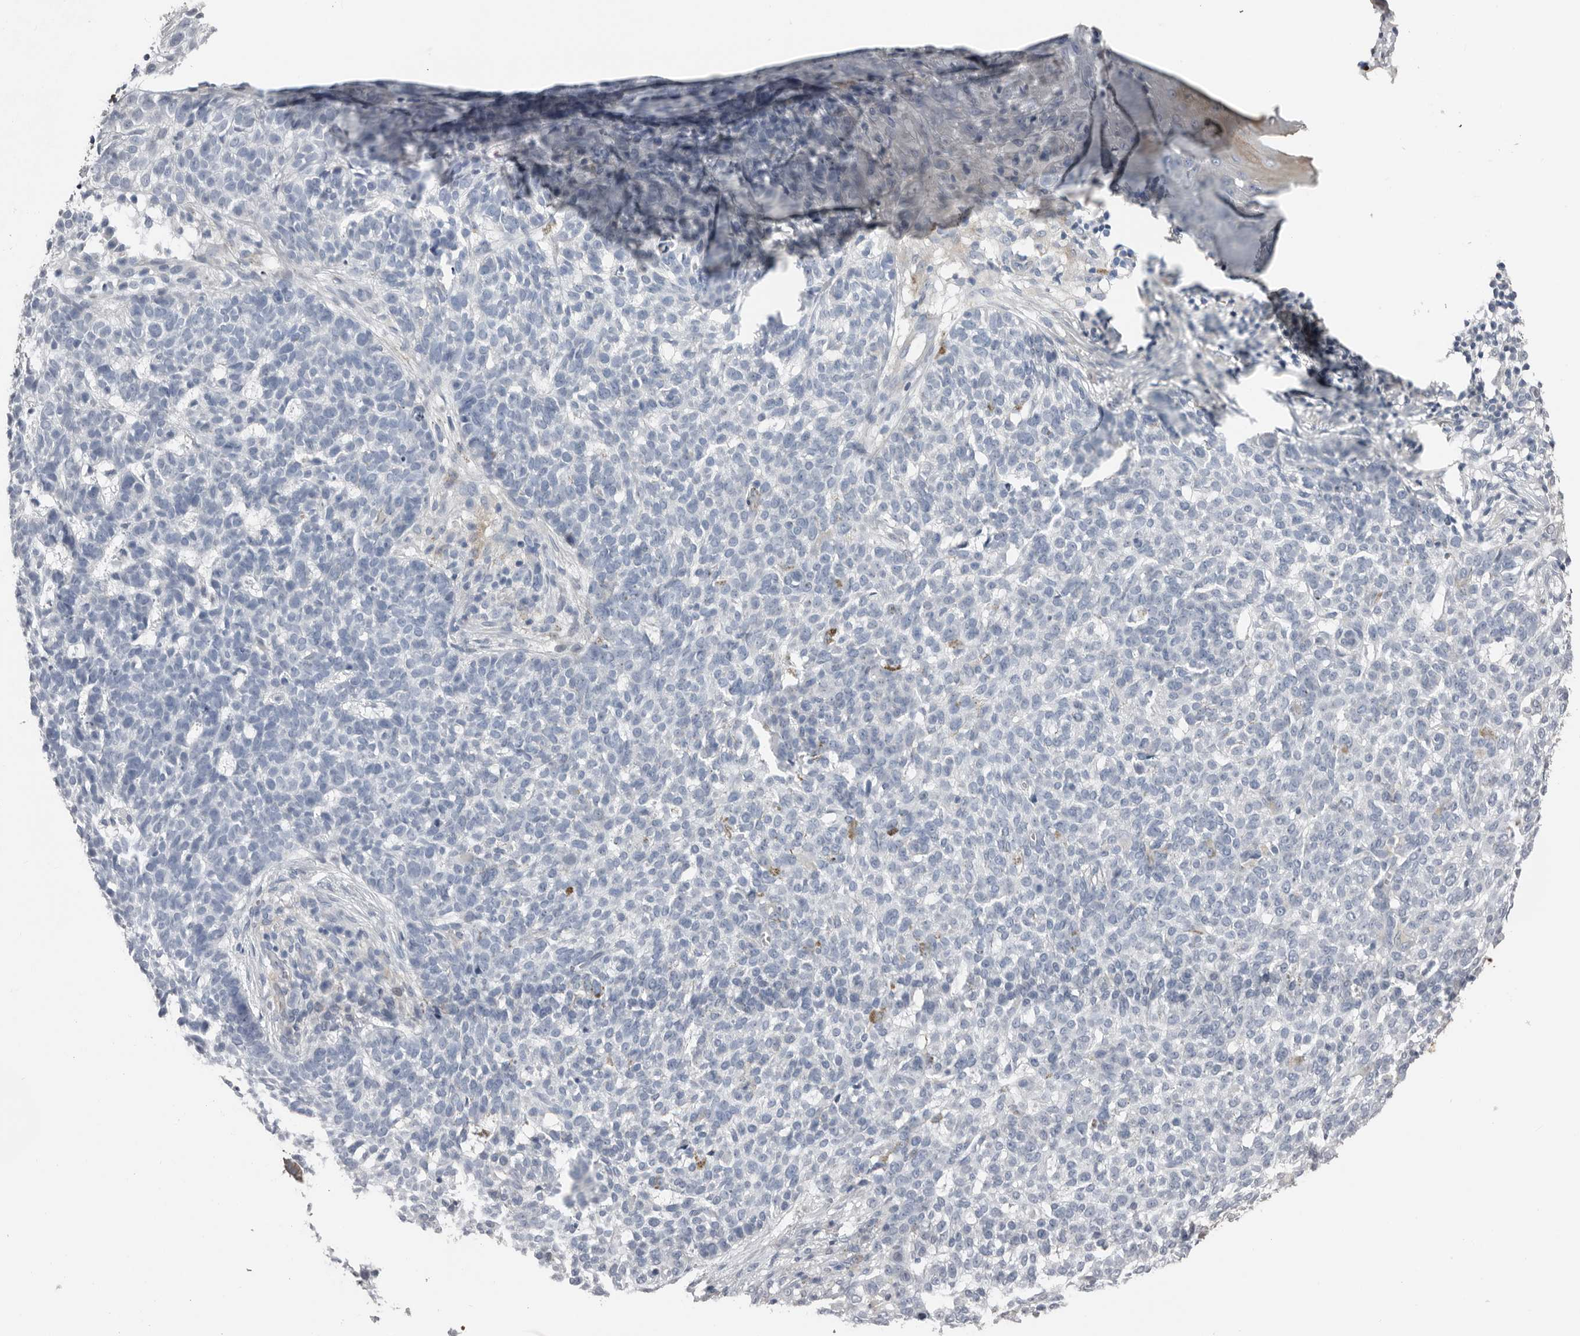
{"staining": {"intensity": "negative", "quantity": "none", "location": "none"}, "tissue": "skin cancer", "cell_type": "Tumor cells", "image_type": "cancer", "snomed": [{"axis": "morphology", "description": "Basal cell carcinoma"}, {"axis": "topography", "description": "Skin"}], "caption": "IHC photomicrograph of neoplastic tissue: skin cancer stained with DAB shows no significant protein expression in tumor cells. (Brightfield microscopy of DAB immunohistochemistry (IHC) at high magnification).", "gene": "FABP7", "patient": {"sex": "male", "age": 85}}